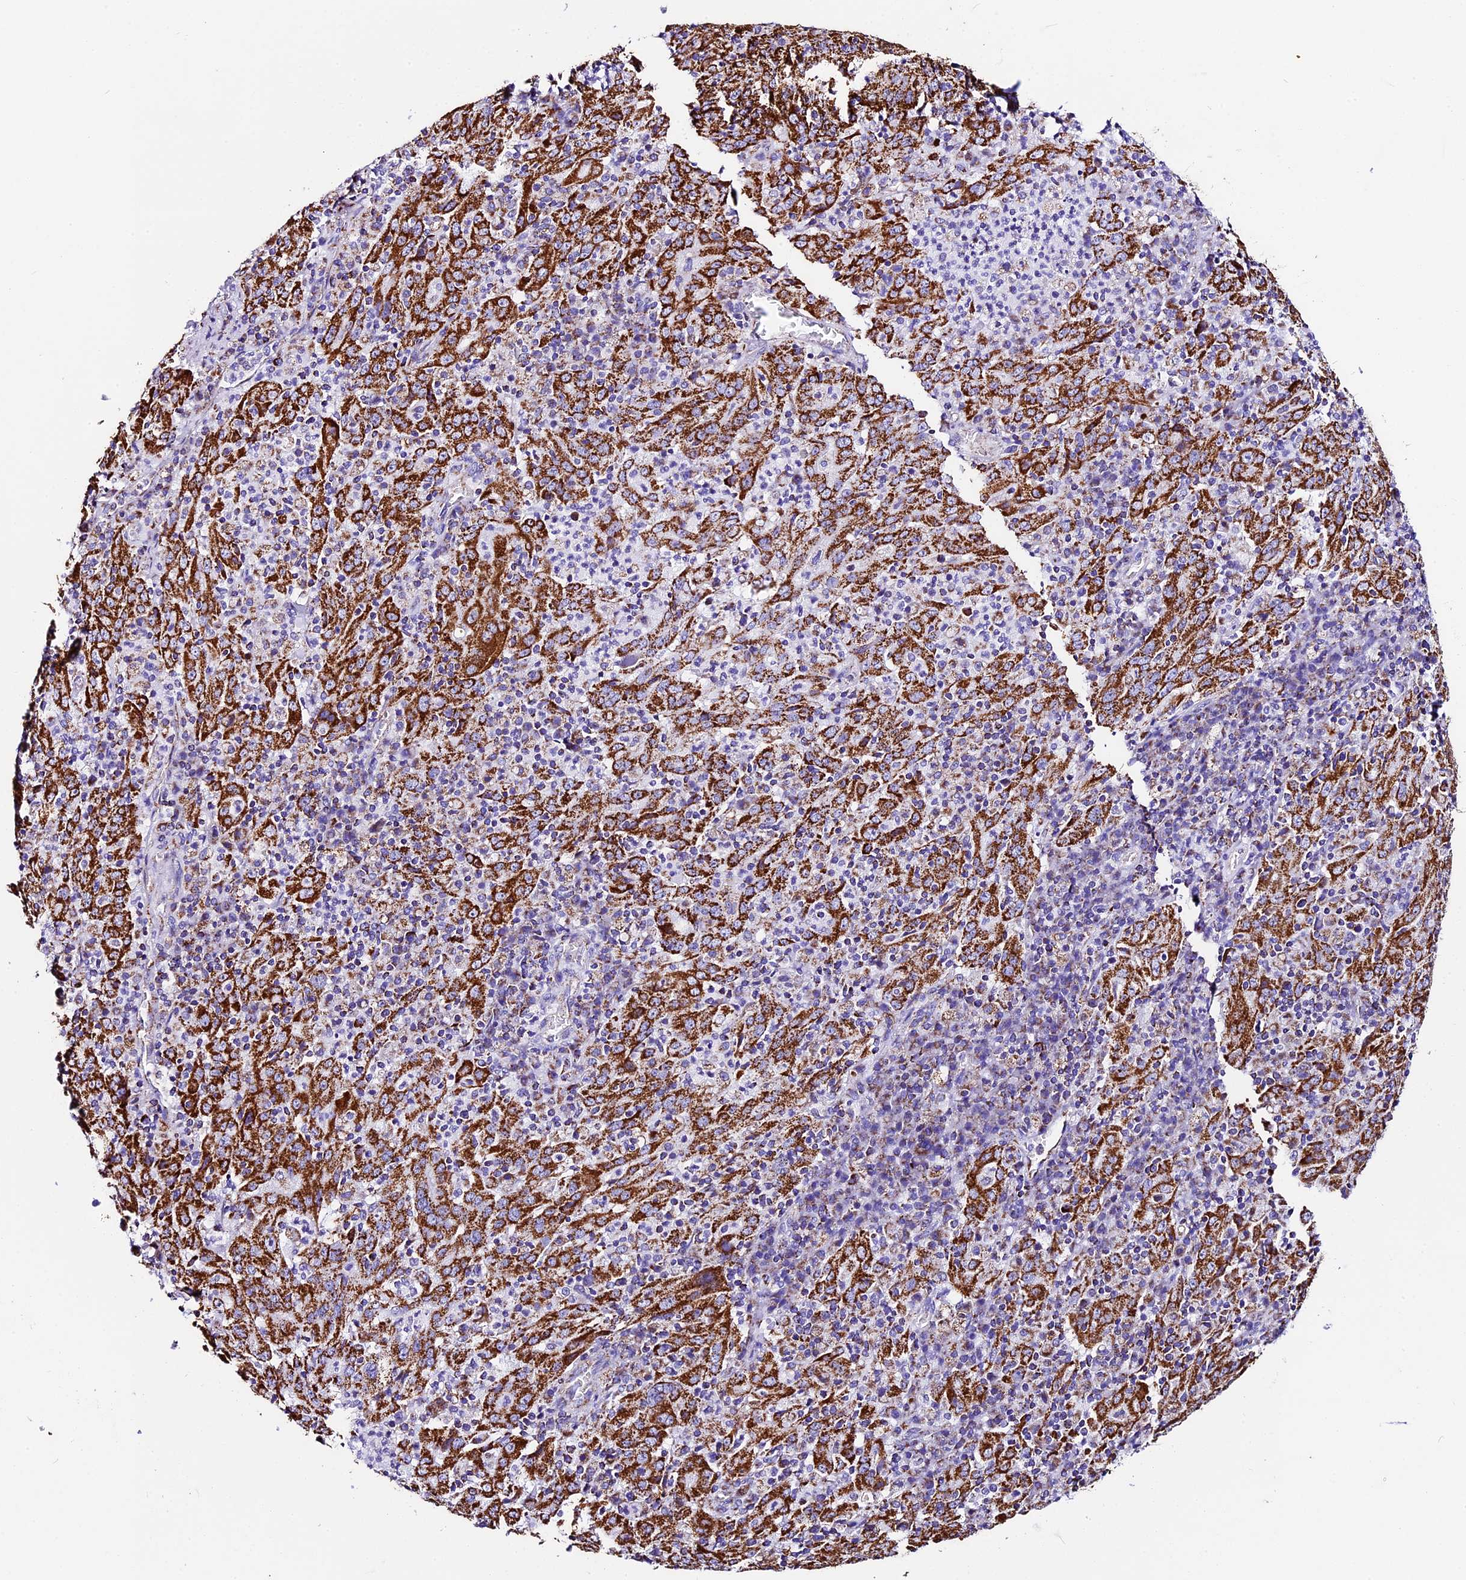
{"staining": {"intensity": "strong", "quantity": ">75%", "location": "cytoplasmic/membranous"}, "tissue": "pancreatic cancer", "cell_type": "Tumor cells", "image_type": "cancer", "snomed": [{"axis": "morphology", "description": "Adenocarcinoma, NOS"}, {"axis": "topography", "description": "Pancreas"}], "caption": "A brown stain highlights strong cytoplasmic/membranous expression of a protein in human adenocarcinoma (pancreatic) tumor cells. The staining was performed using DAB (3,3'-diaminobenzidine), with brown indicating positive protein expression. Nuclei are stained blue with hematoxylin.", "gene": "DCAF5", "patient": {"sex": "male", "age": 63}}